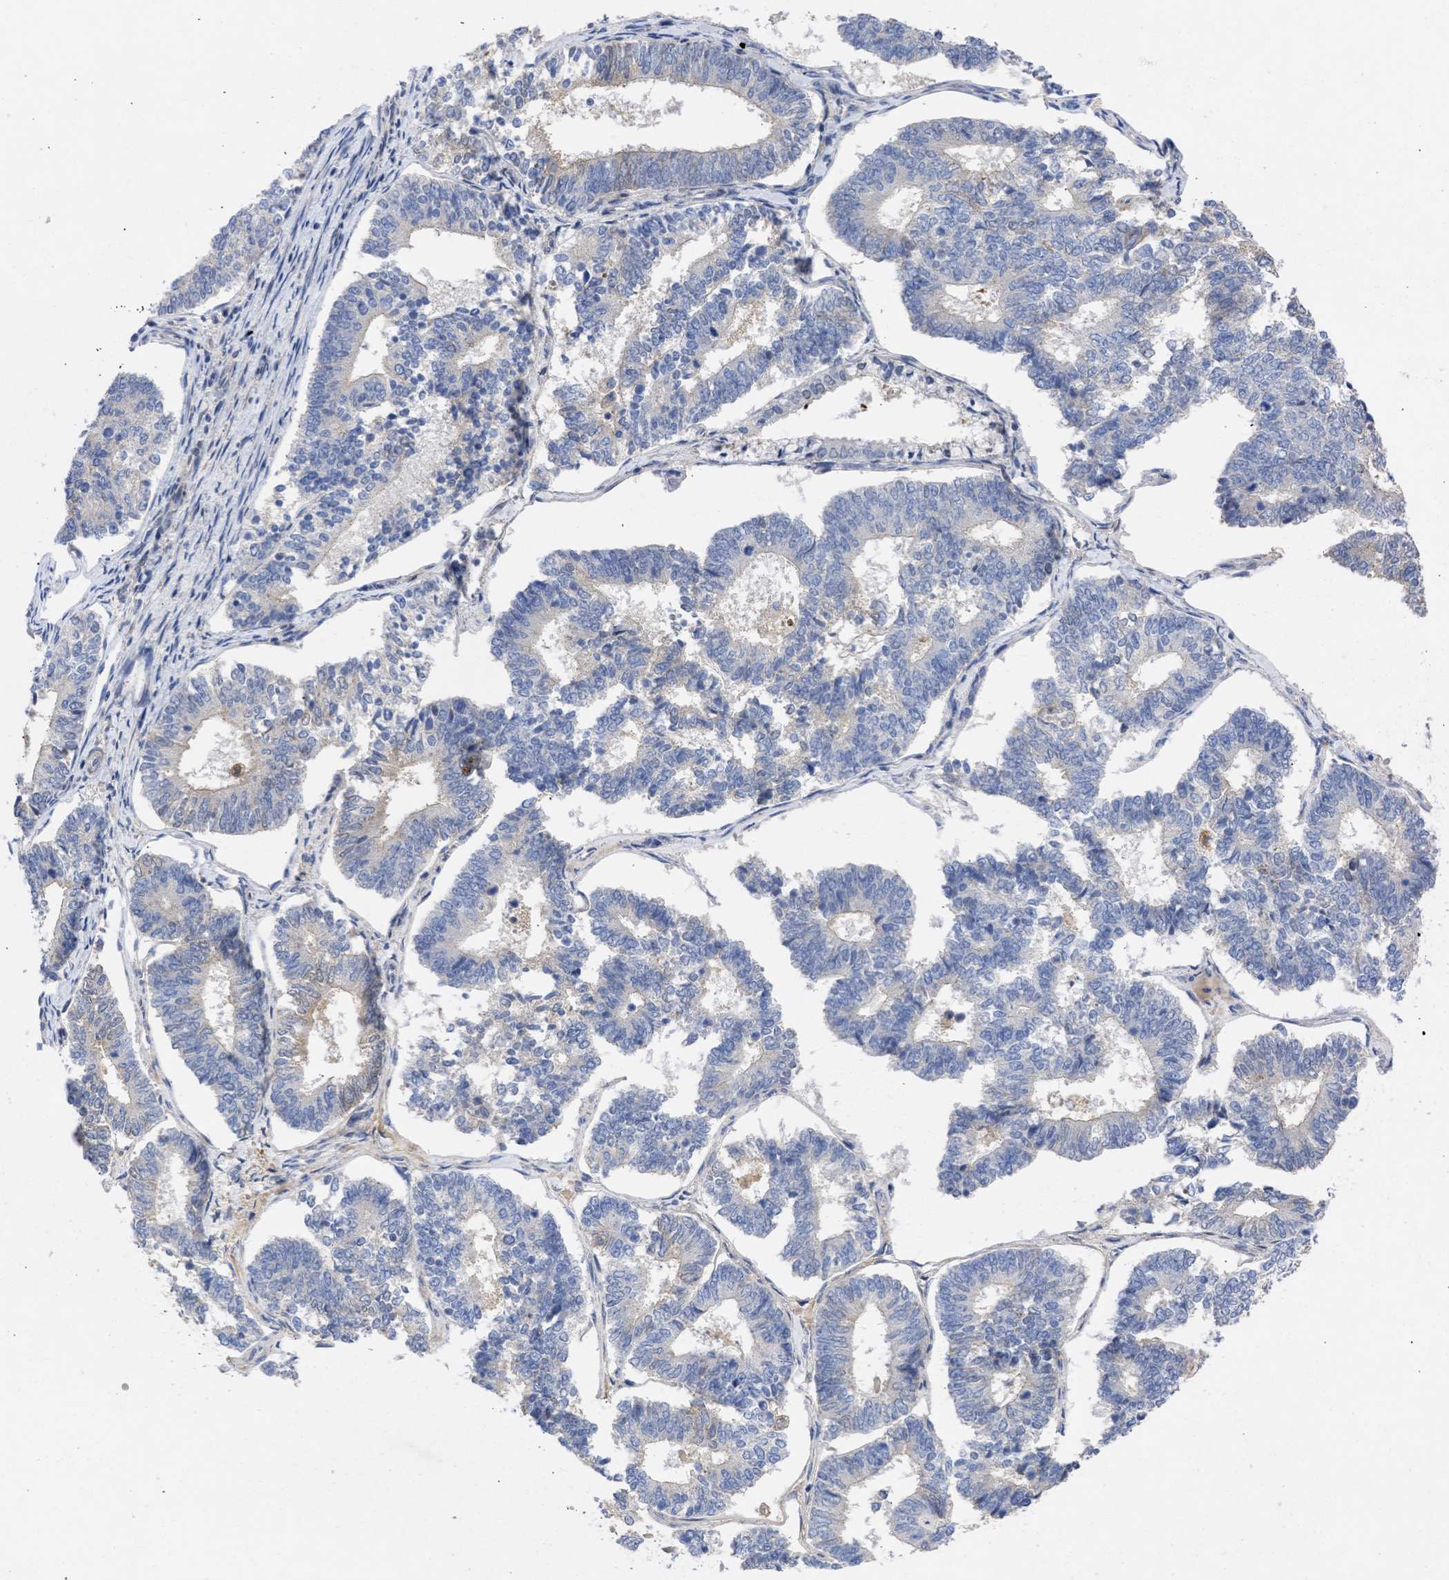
{"staining": {"intensity": "negative", "quantity": "none", "location": "none"}, "tissue": "endometrial cancer", "cell_type": "Tumor cells", "image_type": "cancer", "snomed": [{"axis": "morphology", "description": "Adenocarcinoma, NOS"}, {"axis": "topography", "description": "Endometrium"}], "caption": "The photomicrograph reveals no significant staining in tumor cells of endometrial adenocarcinoma. Nuclei are stained in blue.", "gene": "ARHGEF4", "patient": {"sex": "female", "age": 70}}